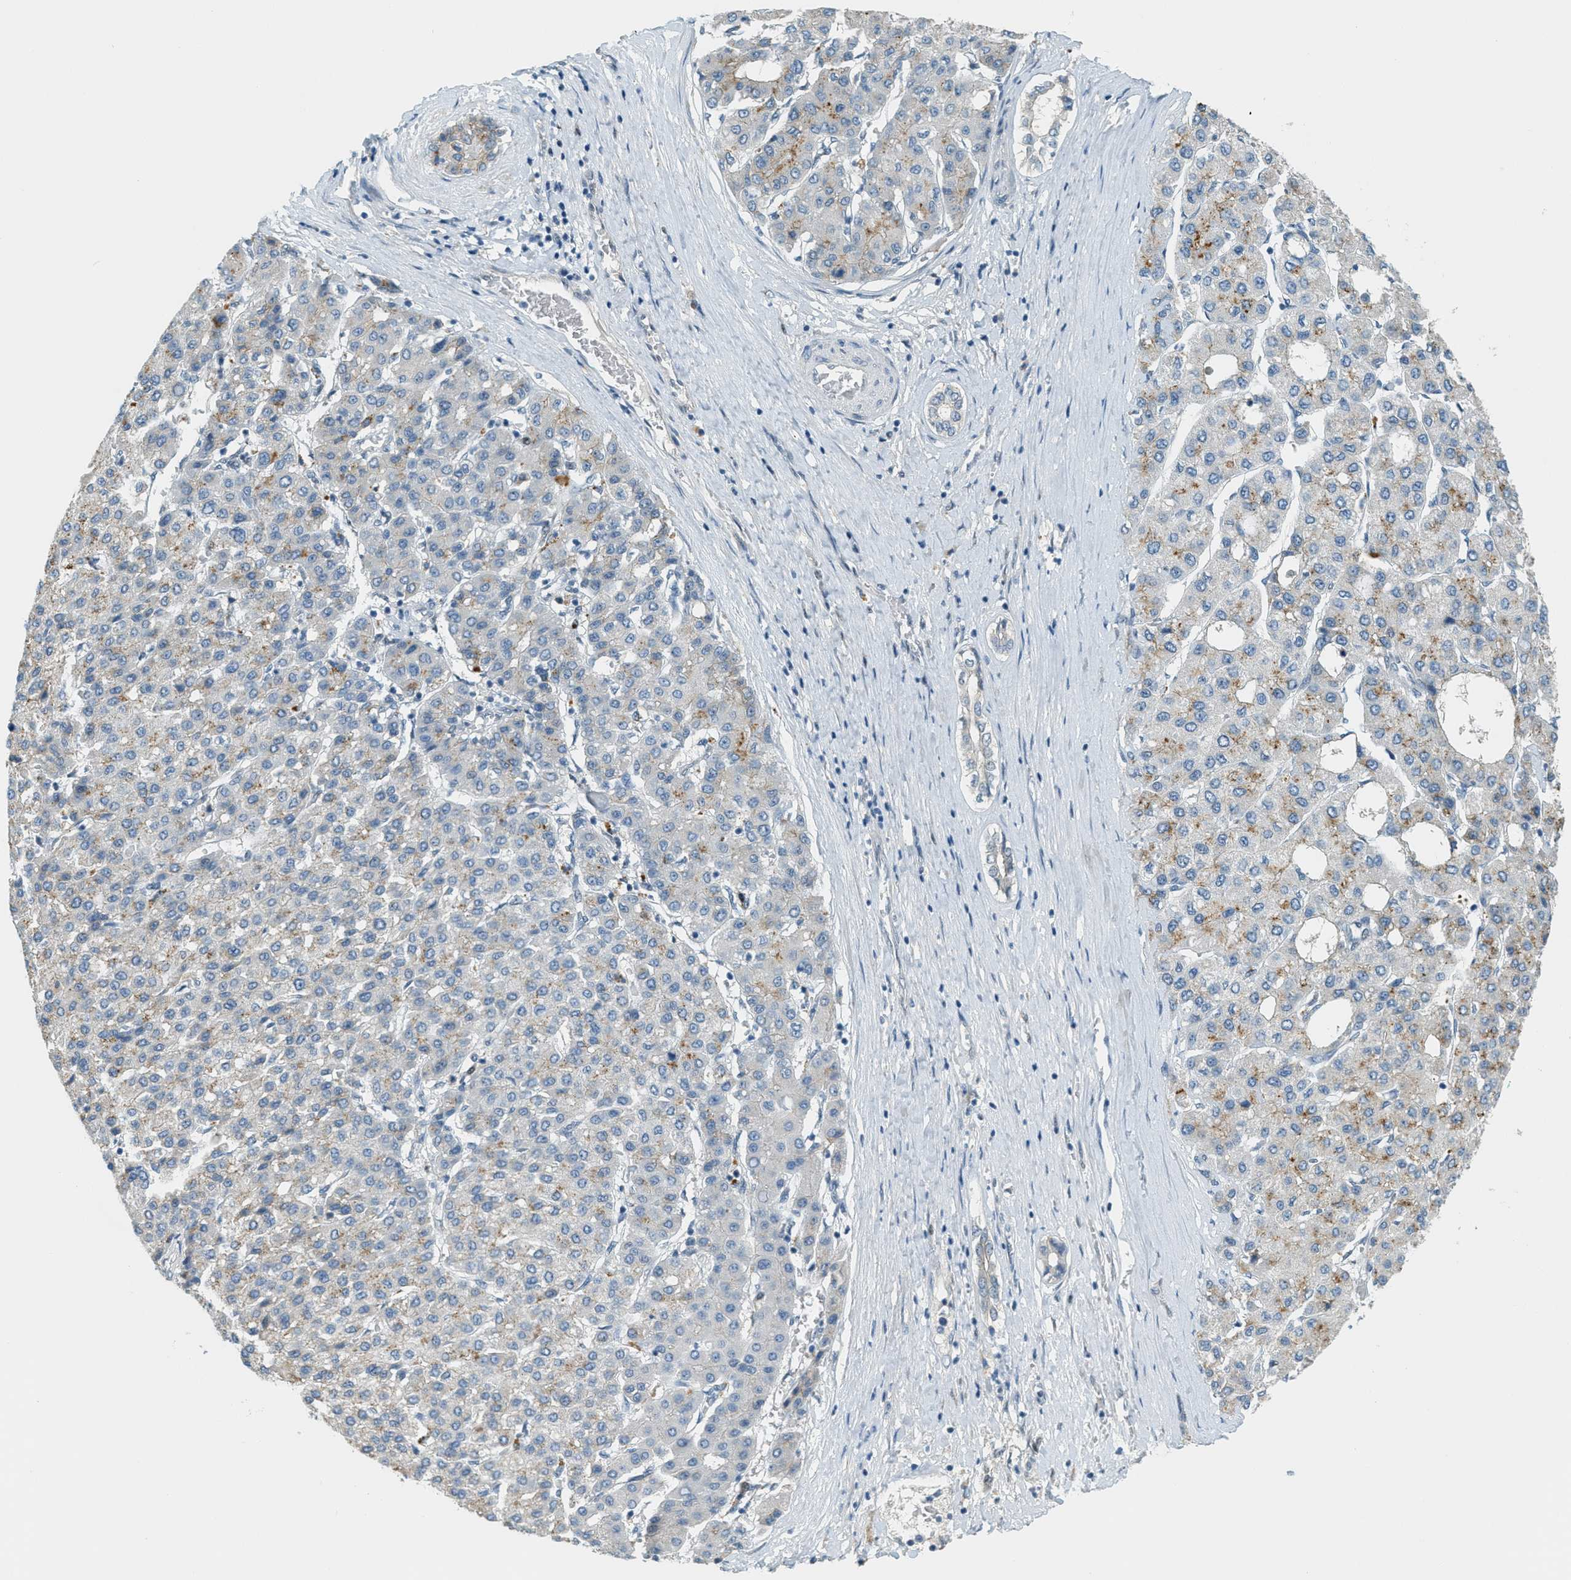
{"staining": {"intensity": "weak", "quantity": "<25%", "location": "cytoplasmic/membranous"}, "tissue": "liver cancer", "cell_type": "Tumor cells", "image_type": "cancer", "snomed": [{"axis": "morphology", "description": "Carcinoma, Hepatocellular, NOS"}, {"axis": "topography", "description": "Liver"}], "caption": "Liver cancer (hepatocellular carcinoma) was stained to show a protein in brown. There is no significant staining in tumor cells.", "gene": "TCF3", "patient": {"sex": "male", "age": 65}}